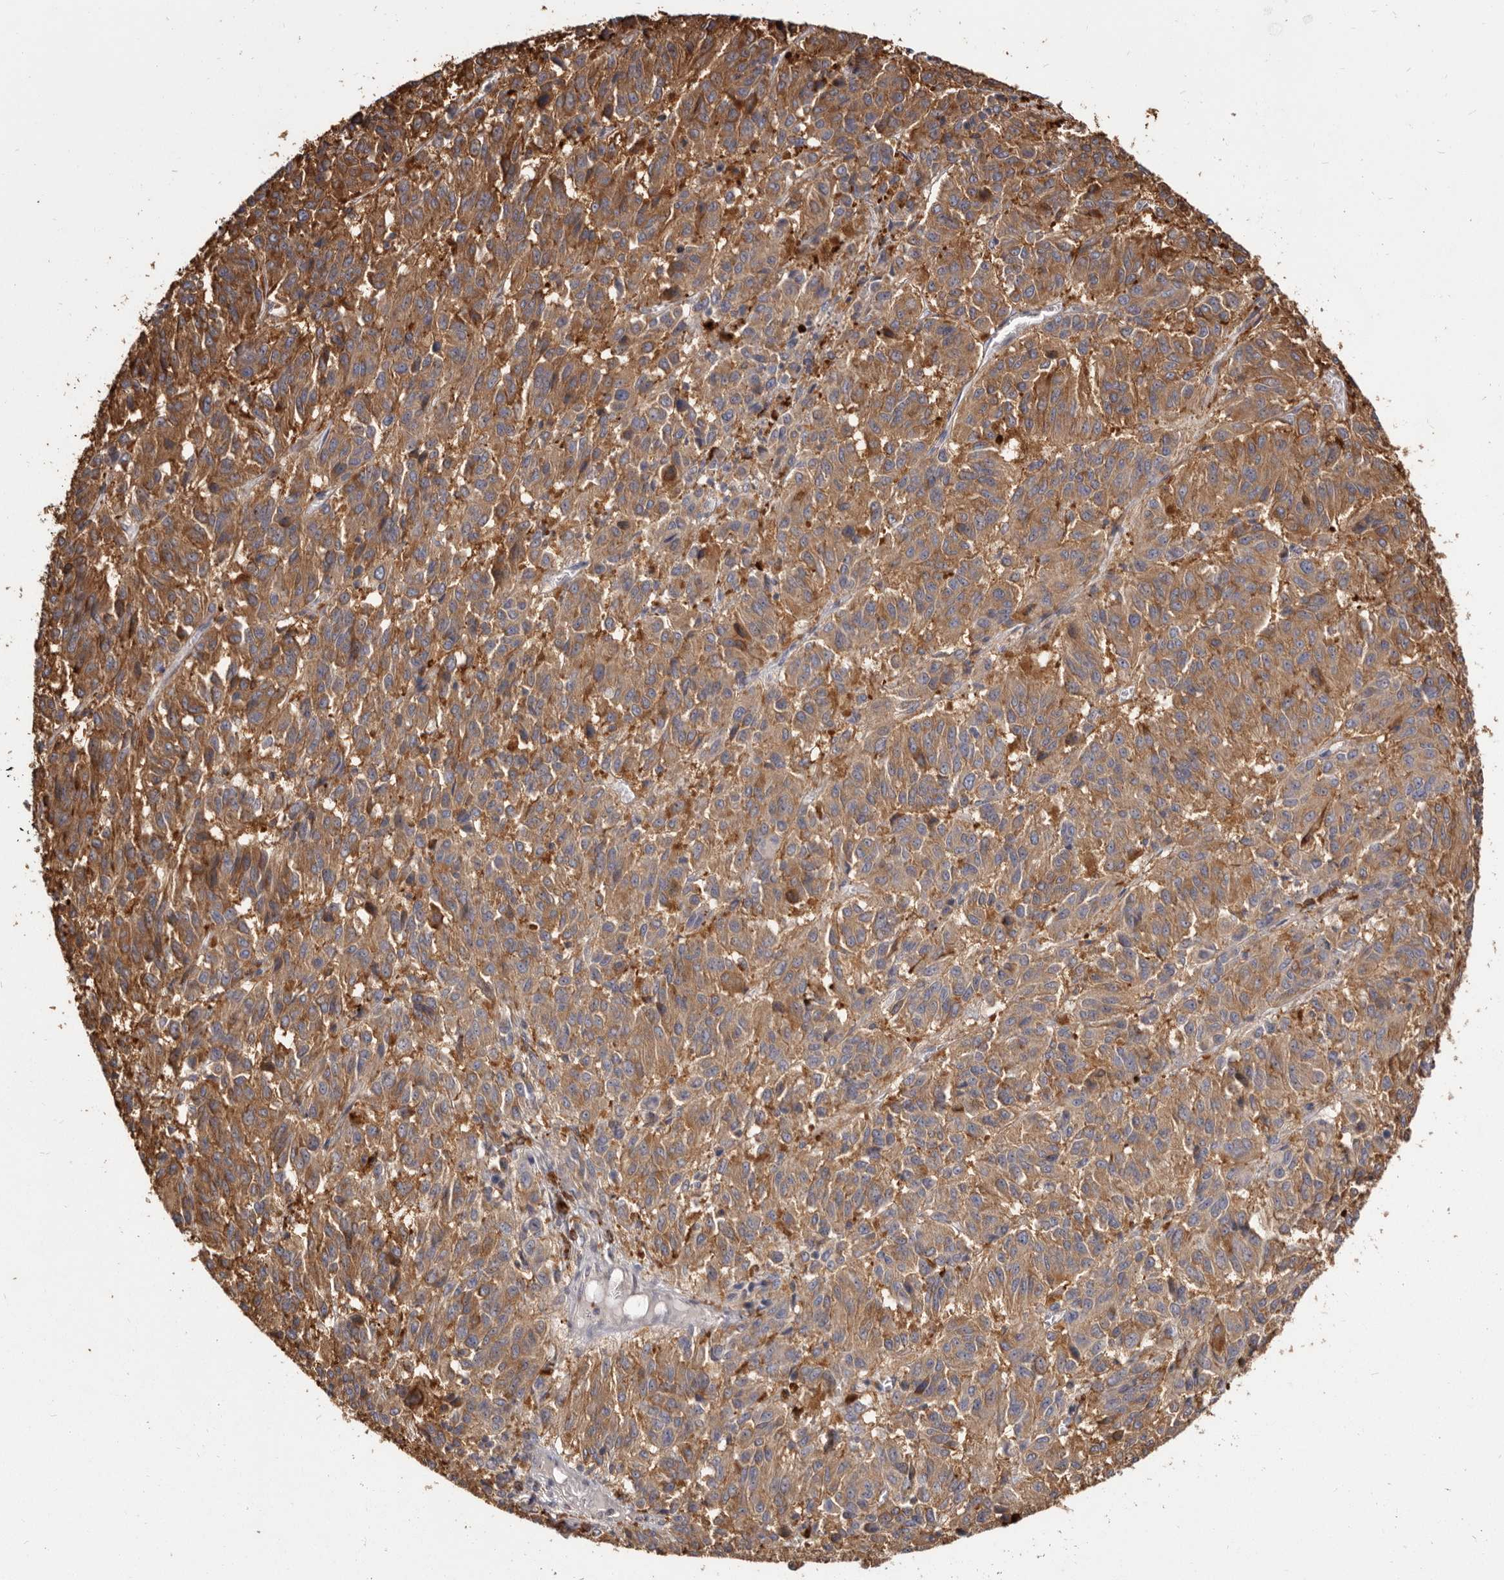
{"staining": {"intensity": "strong", "quantity": ">75%", "location": "cytoplasmic/membranous"}, "tissue": "melanoma", "cell_type": "Tumor cells", "image_type": "cancer", "snomed": [{"axis": "morphology", "description": "Malignant melanoma, Metastatic site"}, {"axis": "topography", "description": "Lung"}], "caption": "A brown stain highlights strong cytoplasmic/membranous expression of a protein in malignant melanoma (metastatic site) tumor cells.", "gene": "TPD52", "patient": {"sex": "male", "age": 64}}